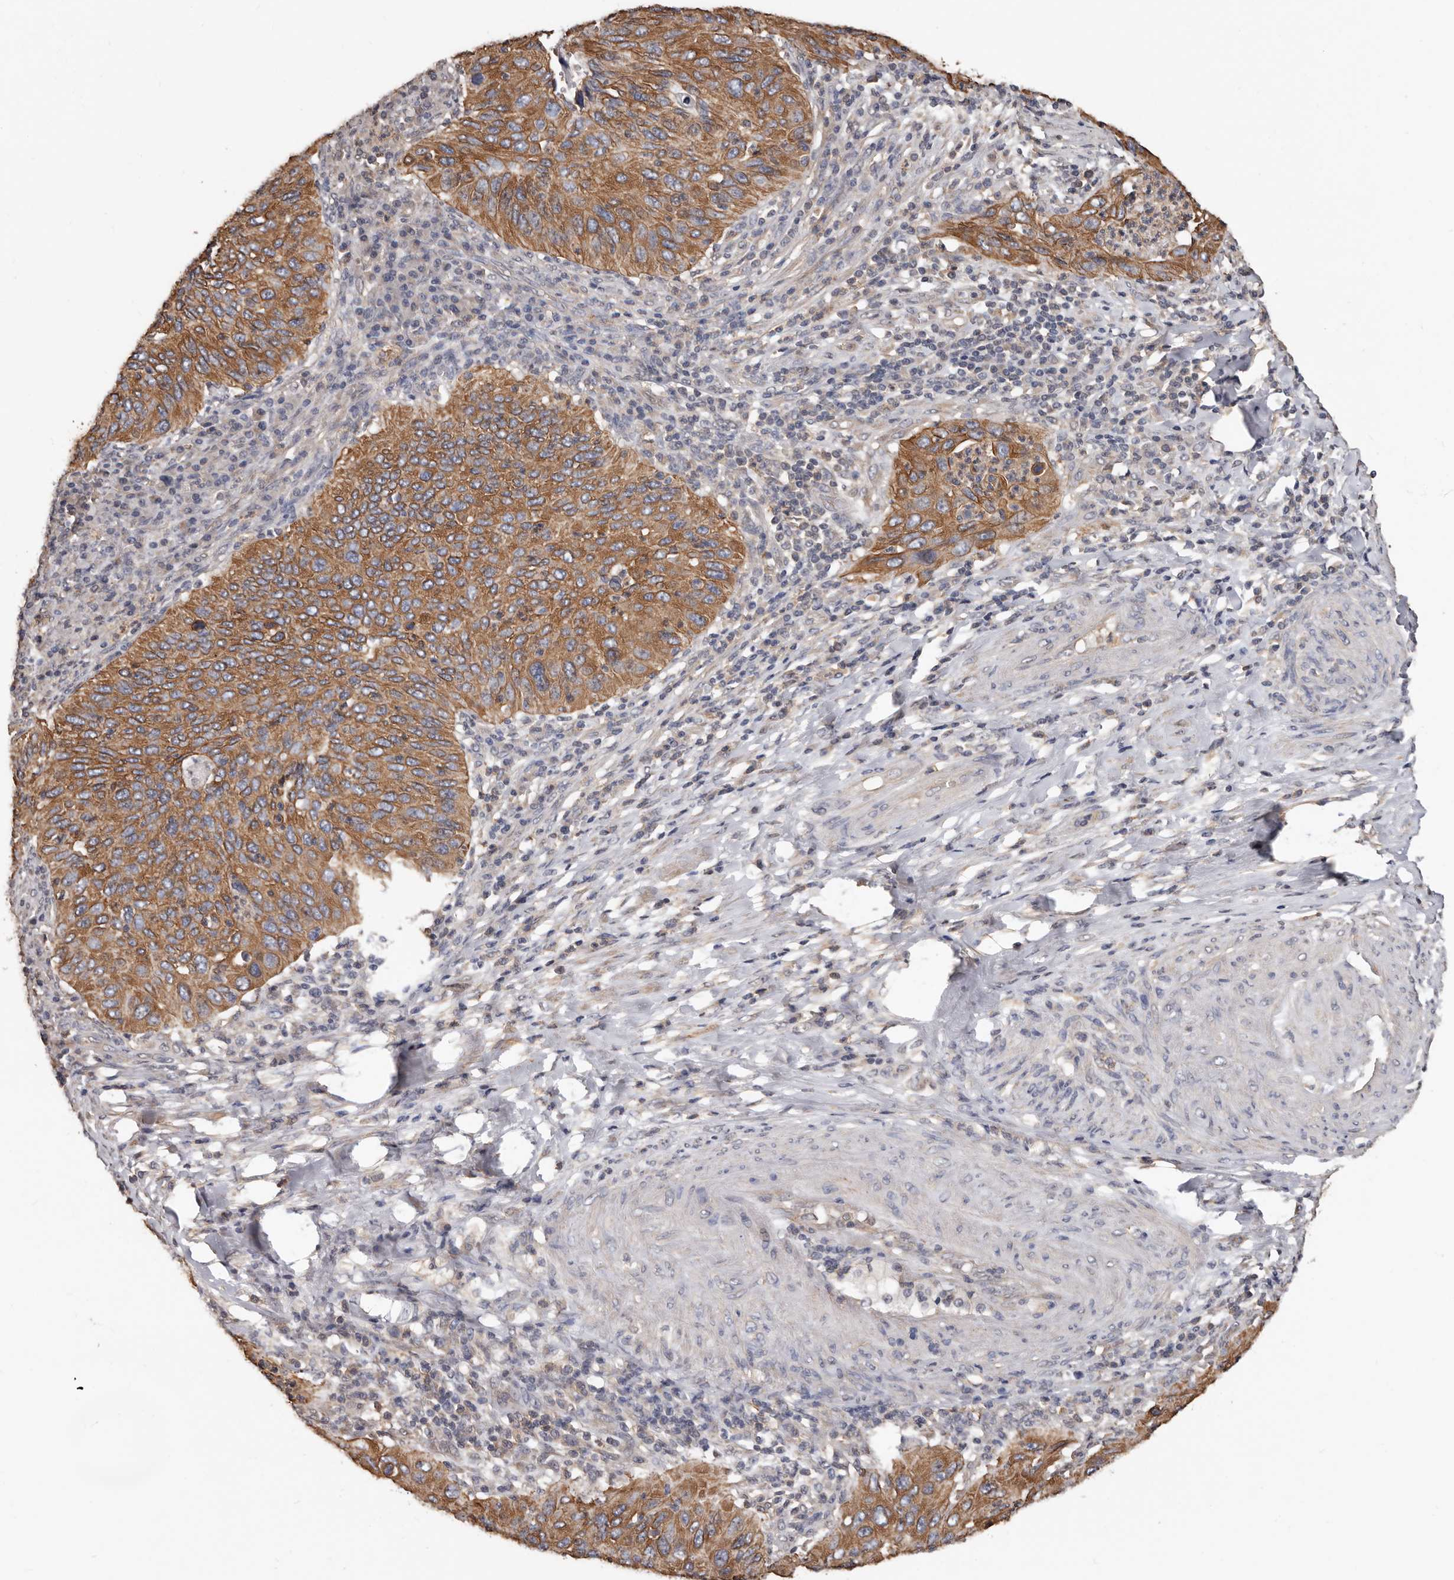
{"staining": {"intensity": "moderate", "quantity": ">75%", "location": "cytoplasmic/membranous"}, "tissue": "cervical cancer", "cell_type": "Tumor cells", "image_type": "cancer", "snomed": [{"axis": "morphology", "description": "Squamous cell carcinoma, NOS"}, {"axis": "topography", "description": "Cervix"}], "caption": "The photomicrograph exhibits a brown stain indicating the presence of a protein in the cytoplasmic/membranous of tumor cells in cervical cancer (squamous cell carcinoma).", "gene": "MRPL18", "patient": {"sex": "female", "age": 38}}